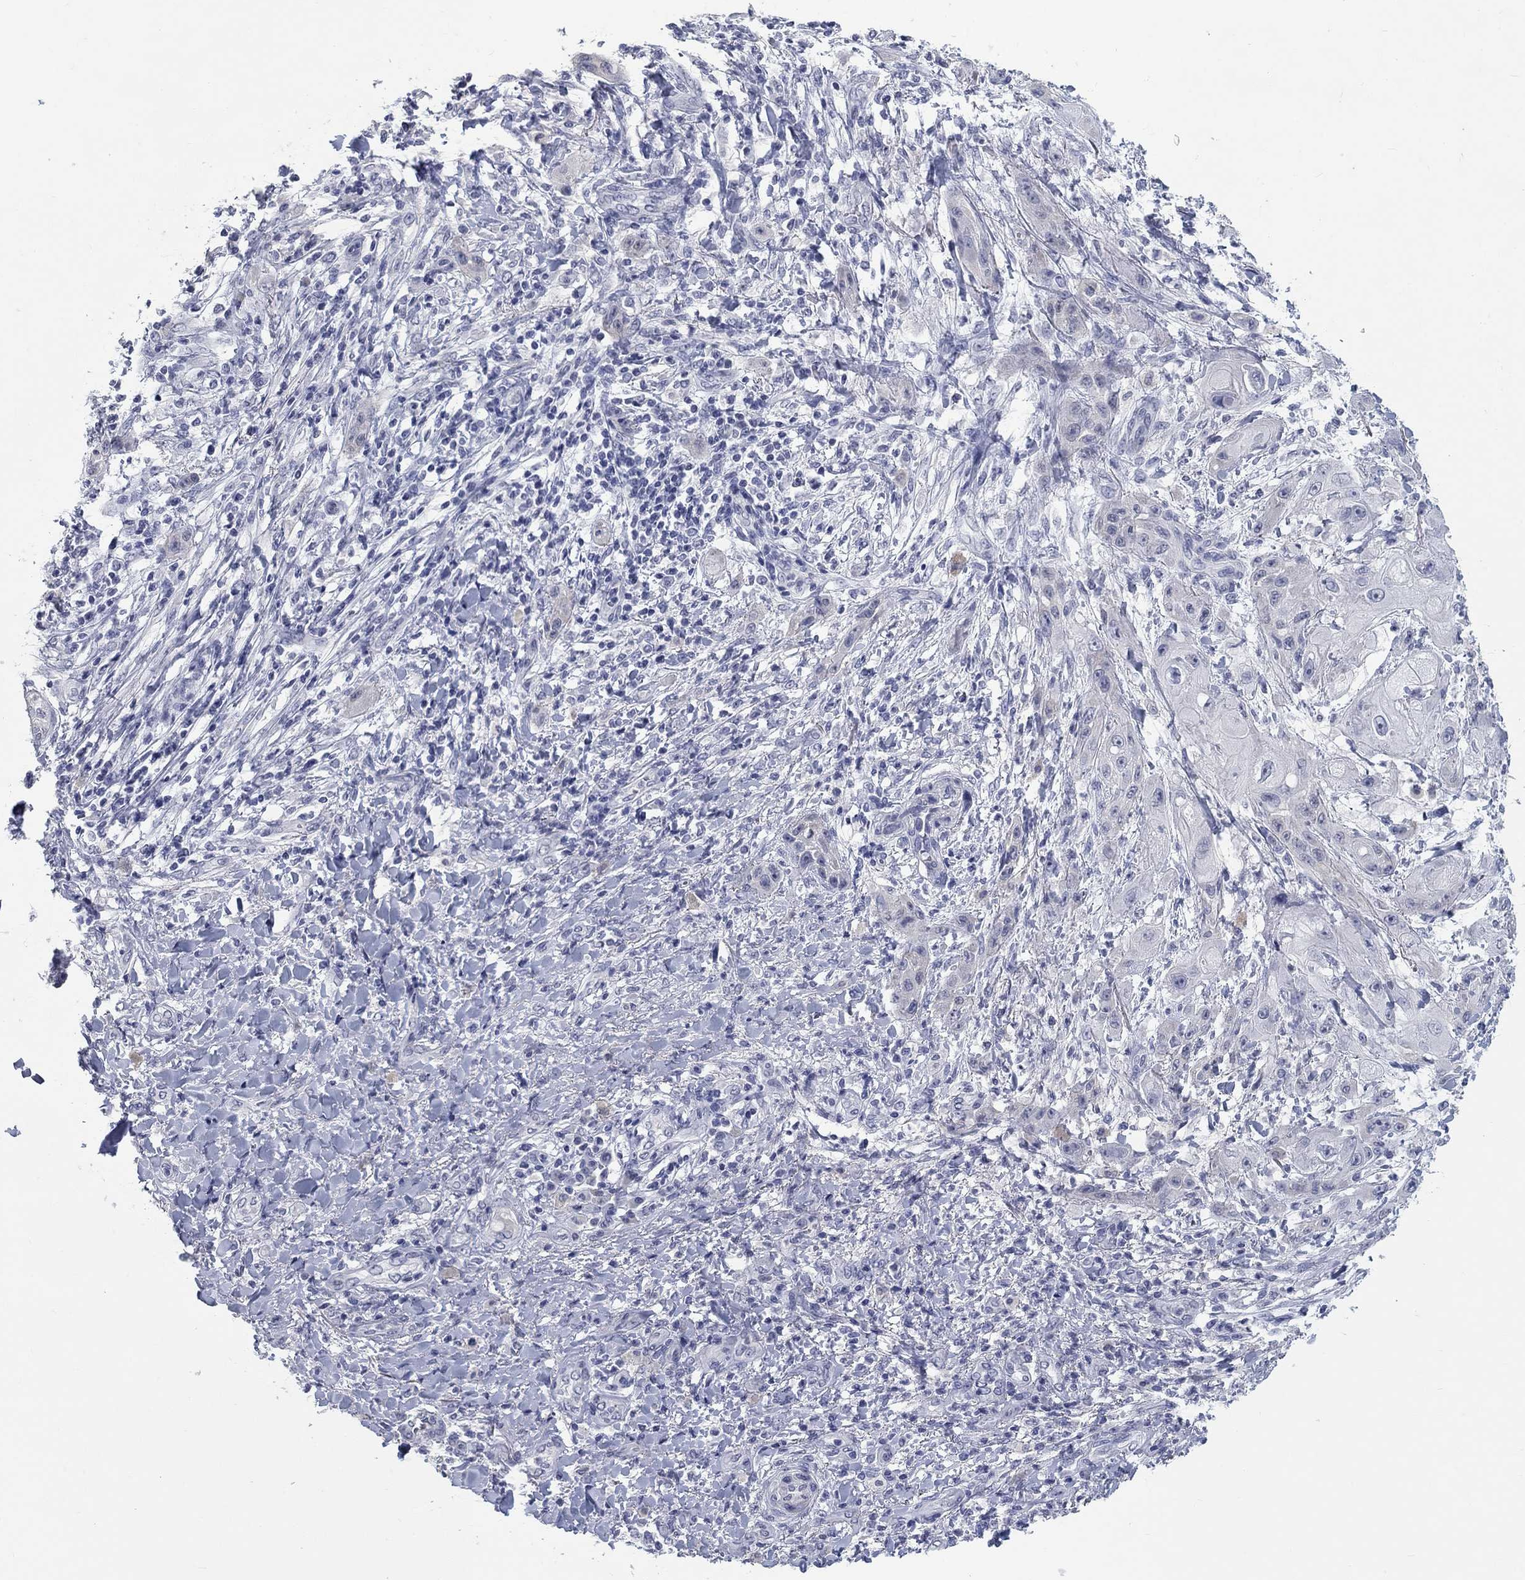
{"staining": {"intensity": "negative", "quantity": "none", "location": "none"}, "tissue": "skin cancer", "cell_type": "Tumor cells", "image_type": "cancer", "snomed": [{"axis": "morphology", "description": "Squamous cell carcinoma, NOS"}, {"axis": "topography", "description": "Skin"}], "caption": "This micrograph is of skin cancer stained with IHC to label a protein in brown with the nuclei are counter-stained blue. There is no expression in tumor cells.", "gene": "ELAVL4", "patient": {"sex": "male", "age": 62}}